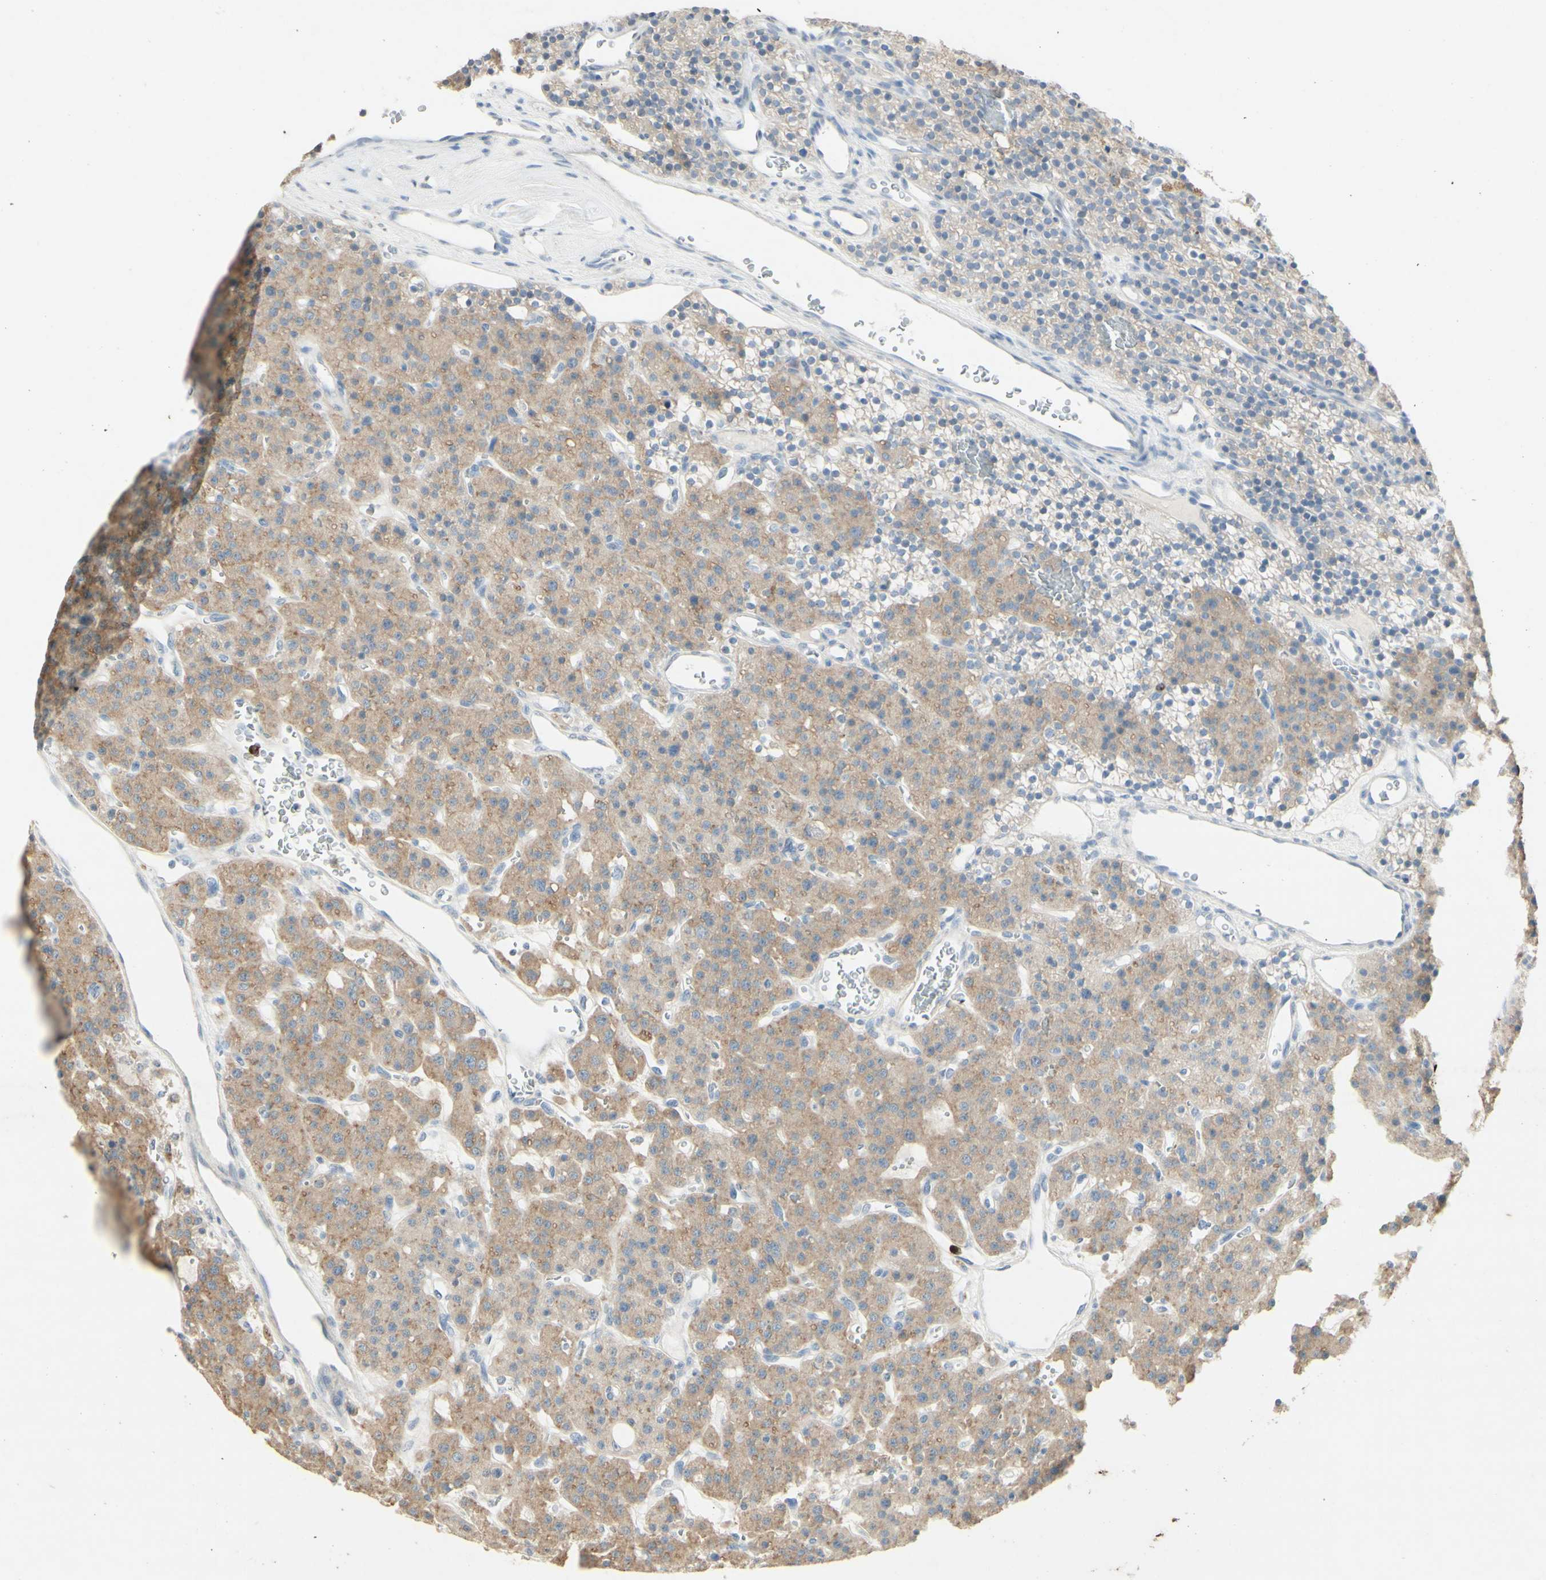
{"staining": {"intensity": "weak", "quantity": "25%-75%", "location": "cytoplasmic/membranous"}, "tissue": "parathyroid gland", "cell_type": "Glandular cells", "image_type": "normal", "snomed": [{"axis": "morphology", "description": "Normal tissue, NOS"}, {"axis": "morphology", "description": "Adenoma, NOS"}, {"axis": "topography", "description": "Parathyroid gland"}], "caption": "Protein expression by IHC demonstrates weak cytoplasmic/membranous positivity in approximately 25%-75% of glandular cells in benign parathyroid gland. The staining was performed using DAB (3,3'-diaminobenzidine), with brown indicating positive protein expression. Nuclei are stained blue with hematoxylin.", "gene": "ATP6V1B1", "patient": {"sex": "female", "age": 81}}